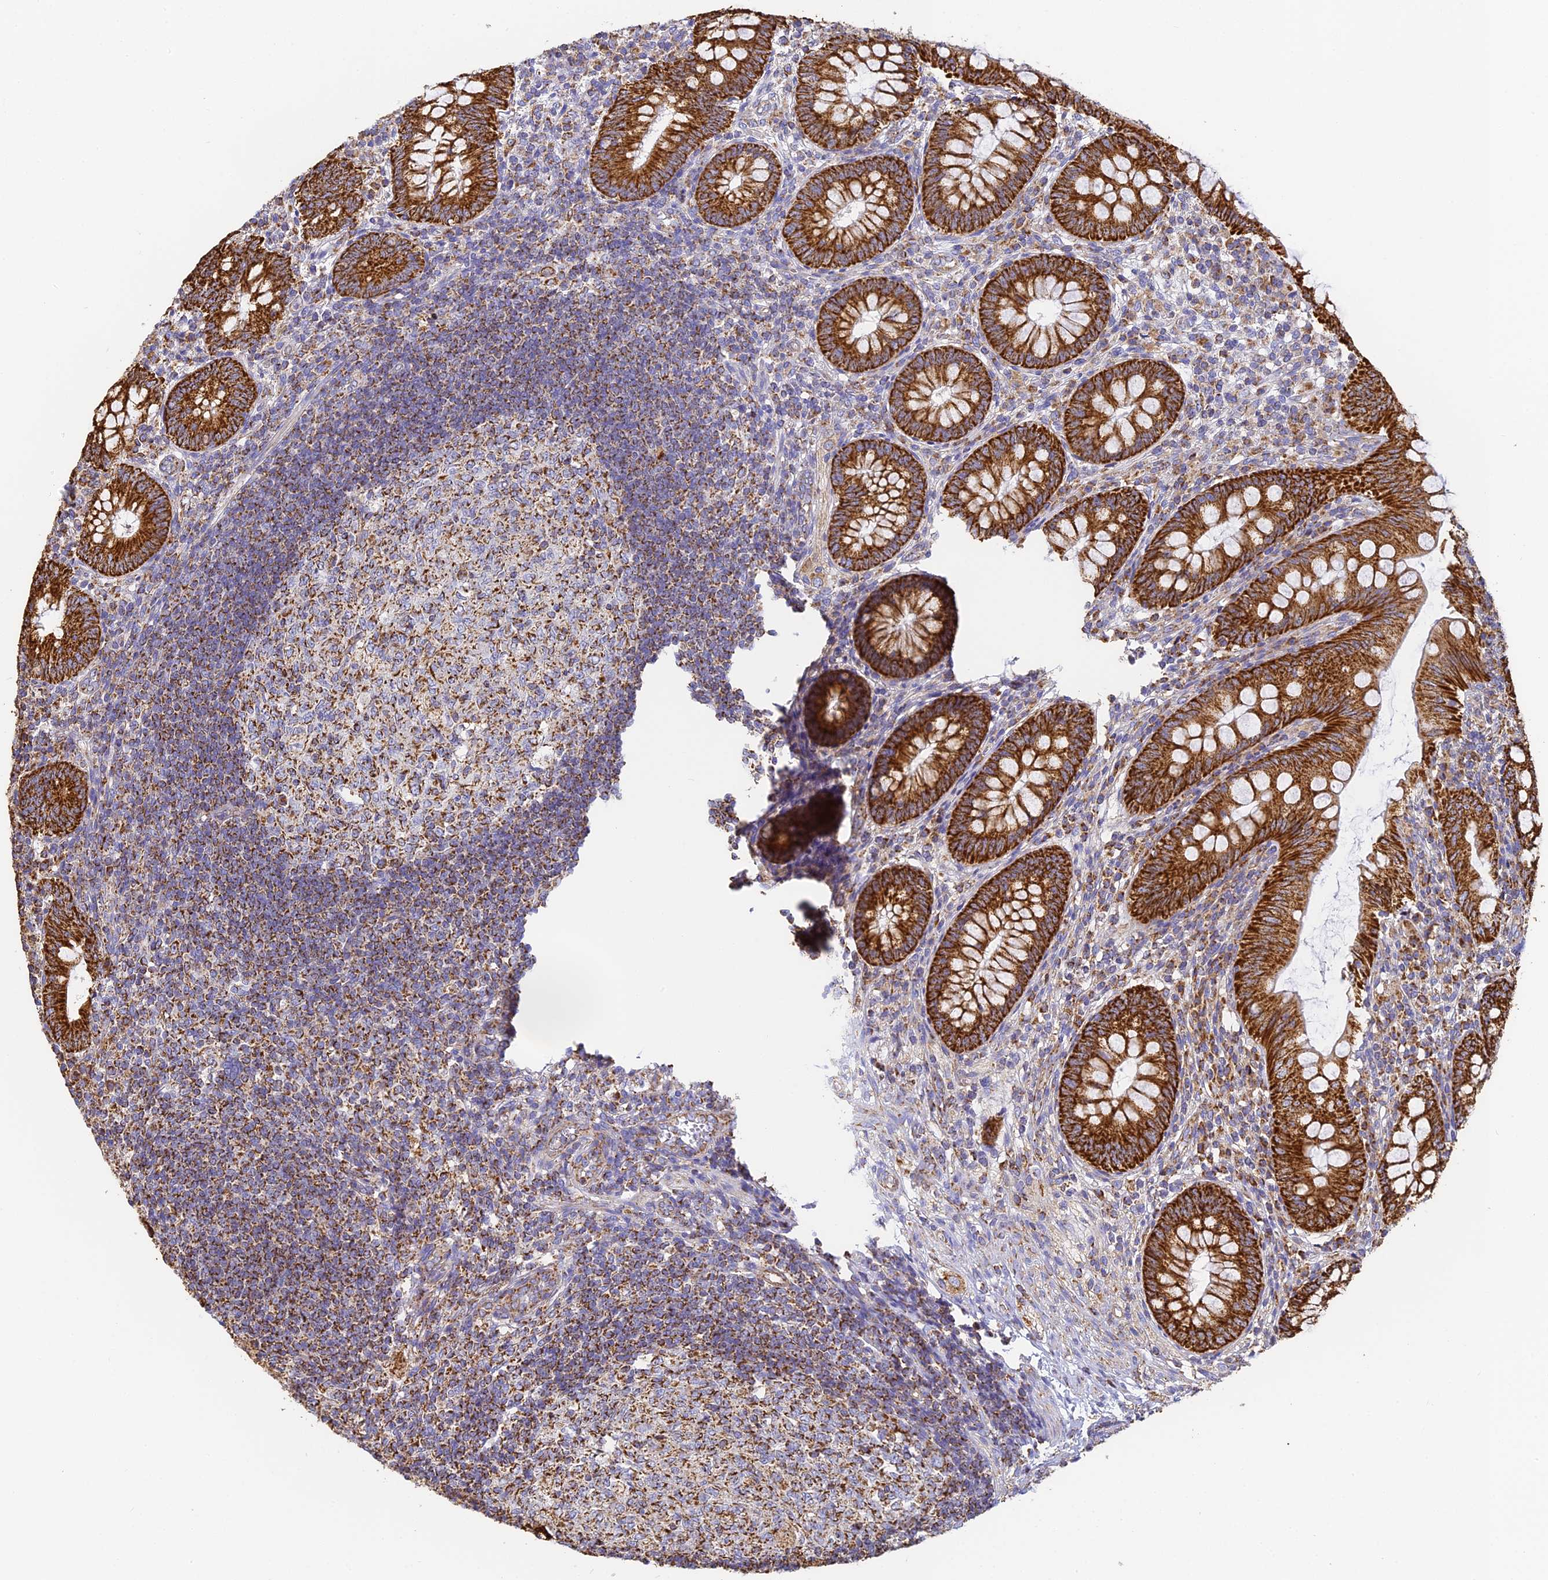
{"staining": {"intensity": "strong", "quantity": ">75%", "location": "cytoplasmic/membranous"}, "tissue": "appendix", "cell_type": "Glandular cells", "image_type": "normal", "snomed": [{"axis": "morphology", "description": "Normal tissue, NOS"}, {"axis": "topography", "description": "Appendix"}], "caption": "Immunohistochemistry photomicrograph of normal appendix stained for a protein (brown), which shows high levels of strong cytoplasmic/membranous expression in about >75% of glandular cells.", "gene": "COX6C", "patient": {"sex": "male", "age": 14}}